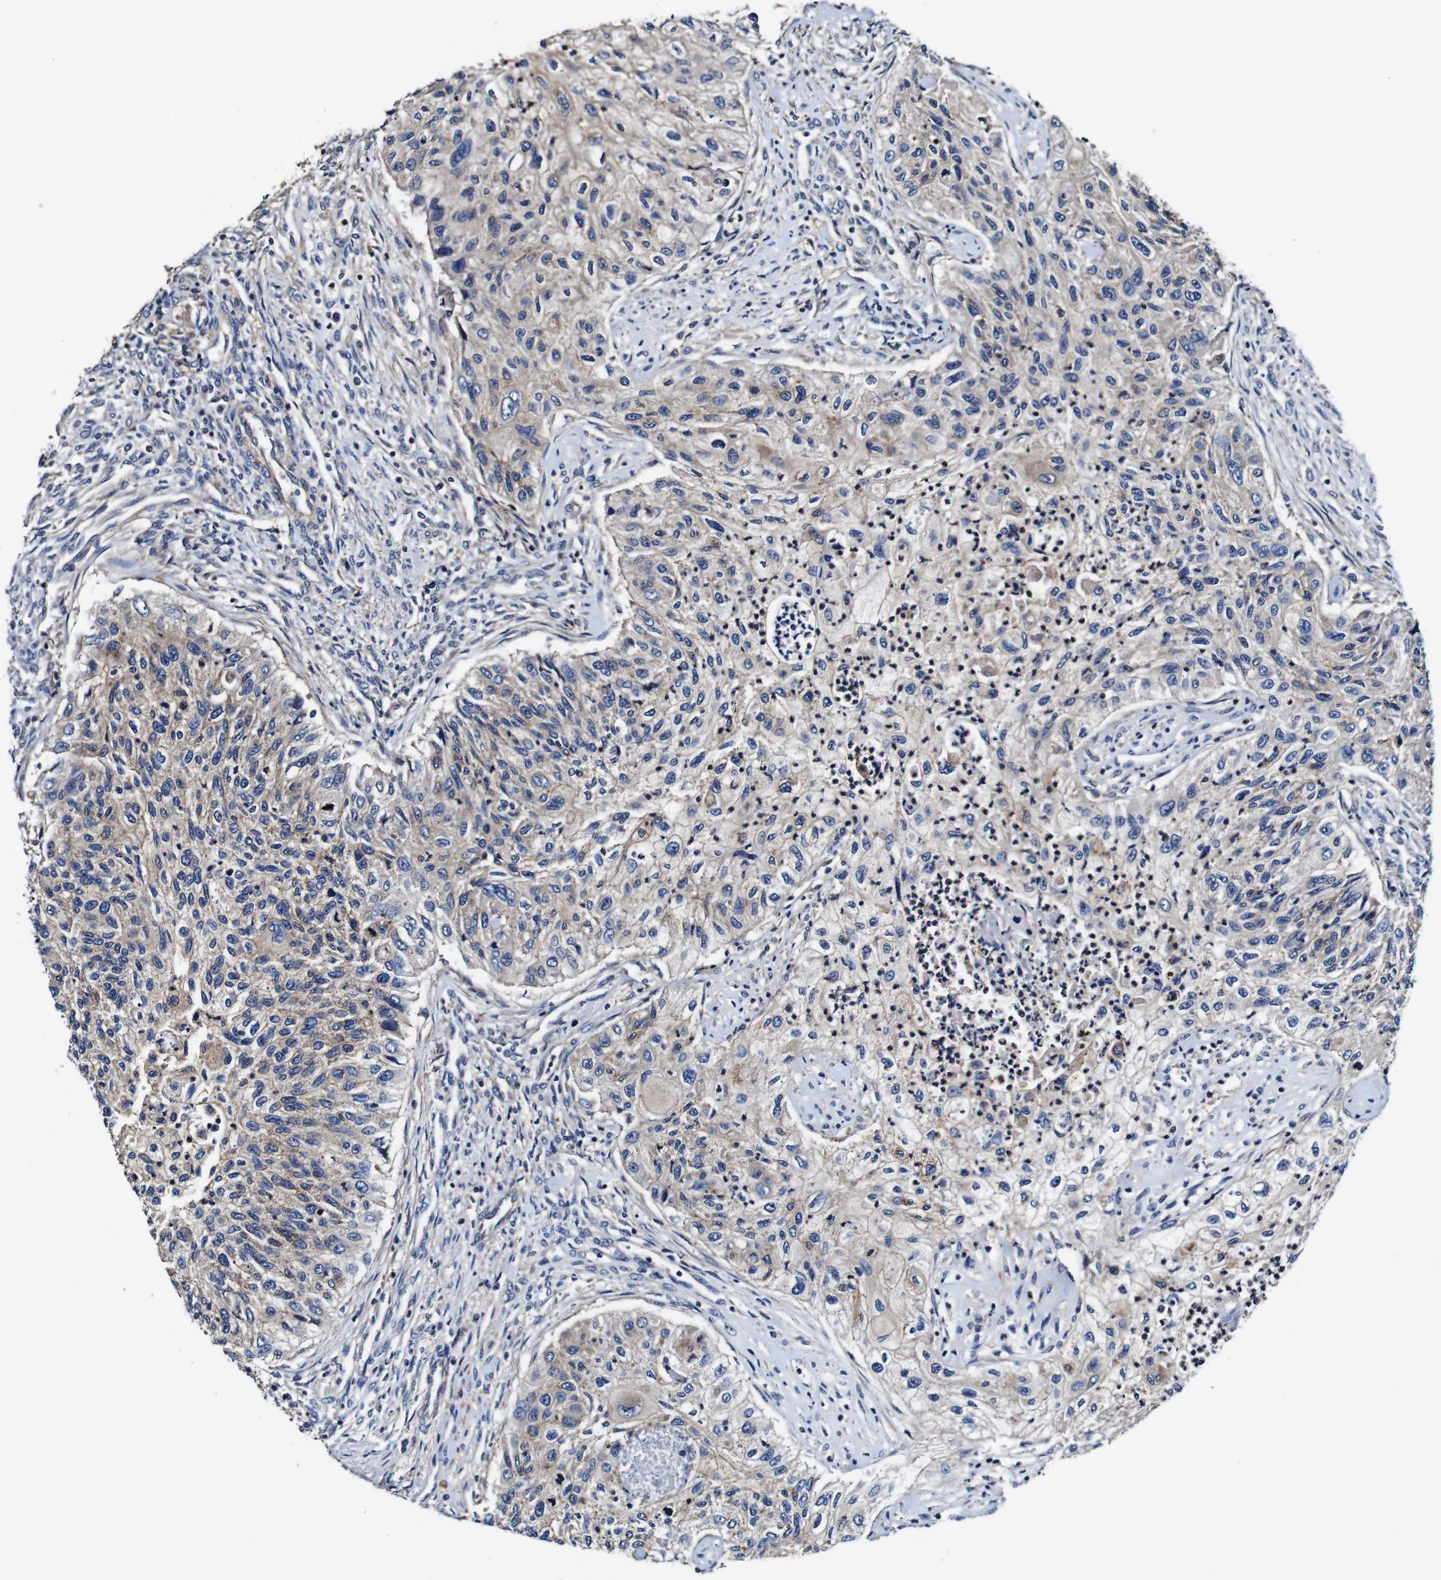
{"staining": {"intensity": "weak", "quantity": "25%-75%", "location": "cytoplasmic/membranous"}, "tissue": "urothelial cancer", "cell_type": "Tumor cells", "image_type": "cancer", "snomed": [{"axis": "morphology", "description": "Urothelial carcinoma, High grade"}, {"axis": "topography", "description": "Urinary bladder"}], "caption": "Tumor cells show weak cytoplasmic/membranous positivity in about 25%-75% of cells in urothelial cancer. (DAB IHC with brightfield microscopy, high magnification).", "gene": "PDCD6IP", "patient": {"sex": "female", "age": 60}}